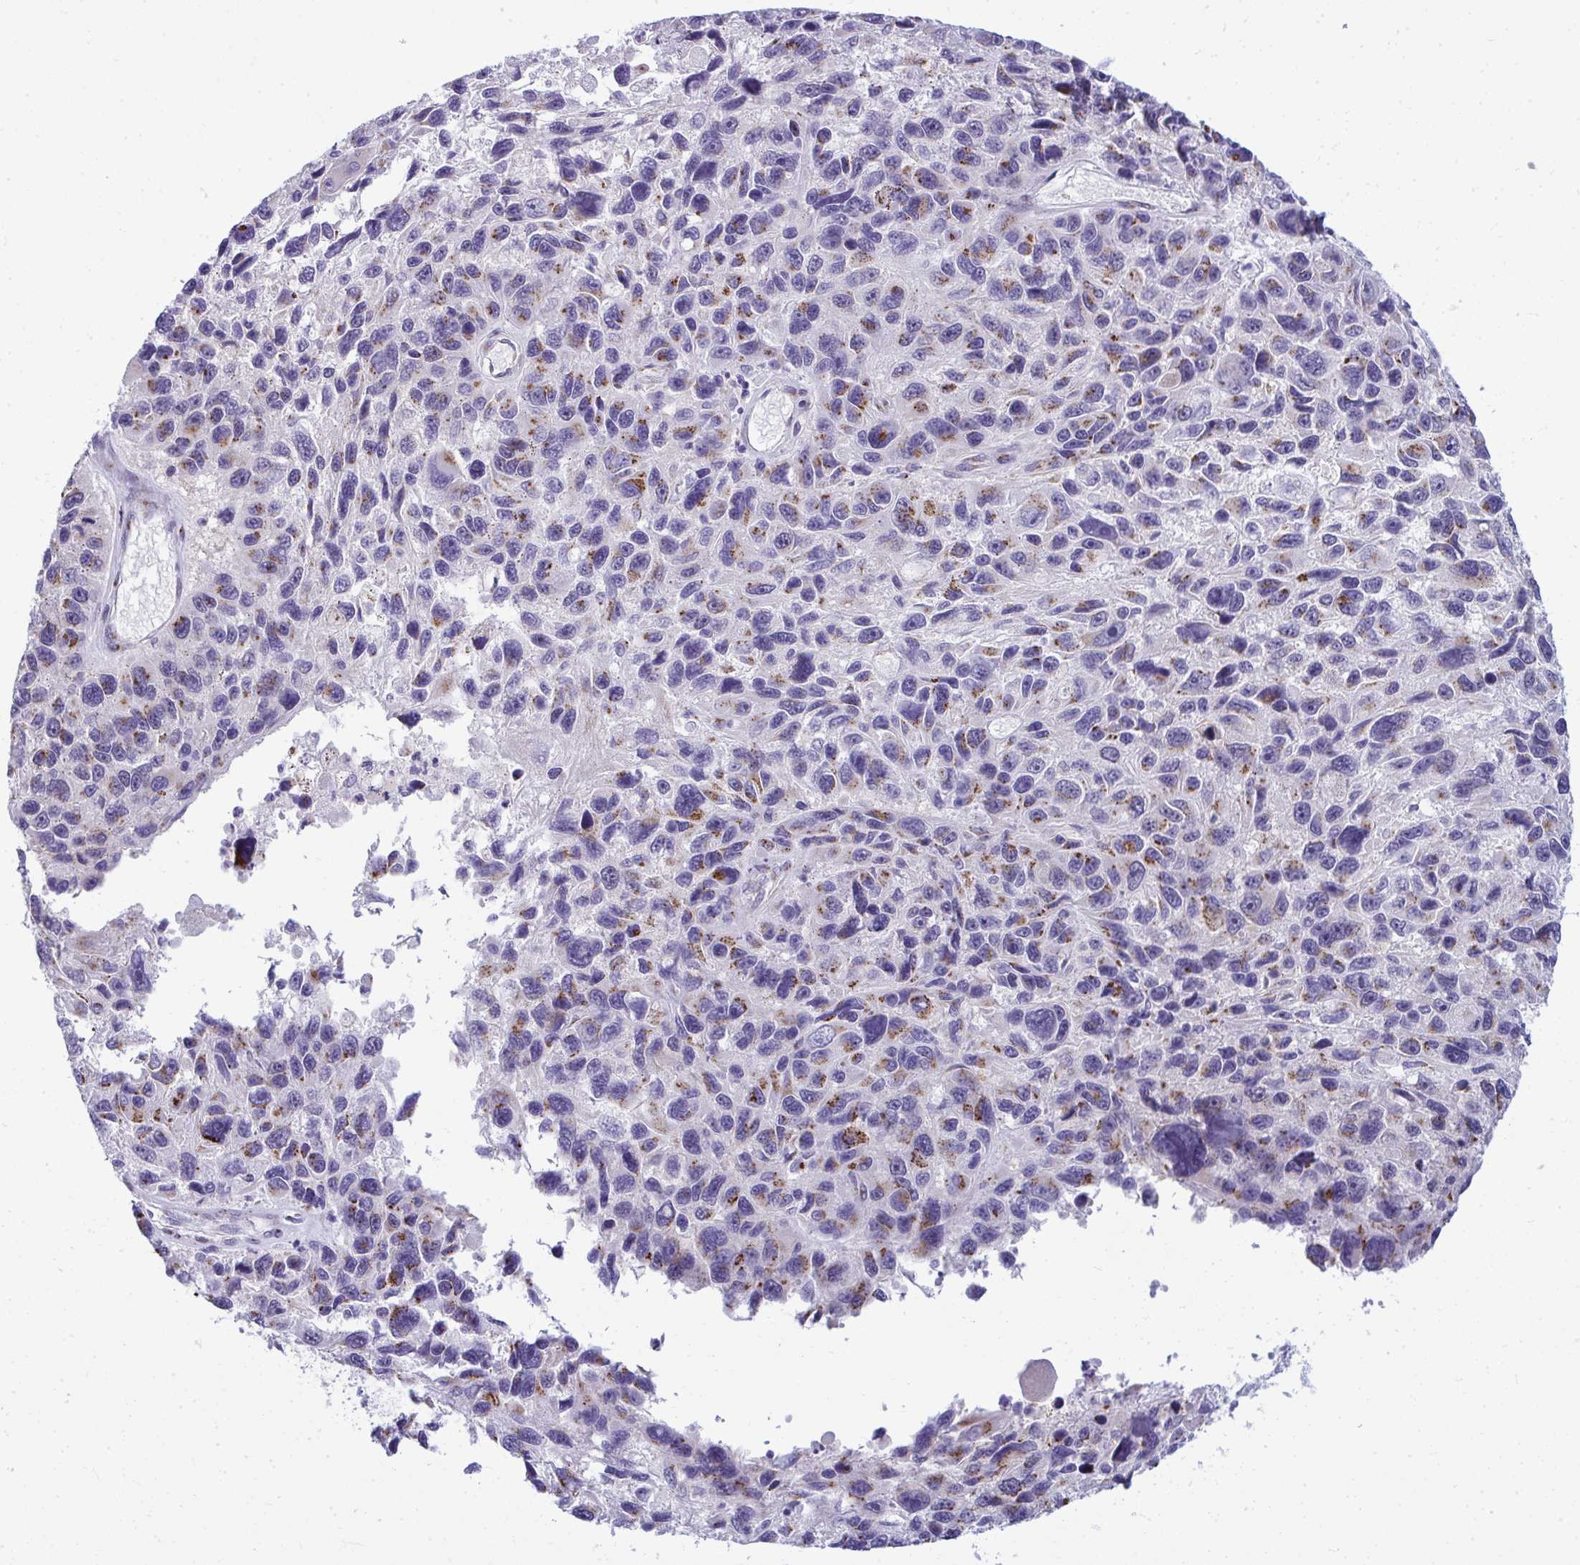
{"staining": {"intensity": "moderate", "quantity": "<25%", "location": "cytoplasmic/membranous"}, "tissue": "melanoma", "cell_type": "Tumor cells", "image_type": "cancer", "snomed": [{"axis": "morphology", "description": "Malignant melanoma, NOS"}, {"axis": "topography", "description": "Skin"}], "caption": "Immunohistochemical staining of human malignant melanoma exhibits low levels of moderate cytoplasmic/membranous protein staining in approximately <25% of tumor cells. The staining is performed using DAB brown chromogen to label protein expression. The nuclei are counter-stained blue using hematoxylin.", "gene": "DTX4", "patient": {"sex": "male", "age": 53}}